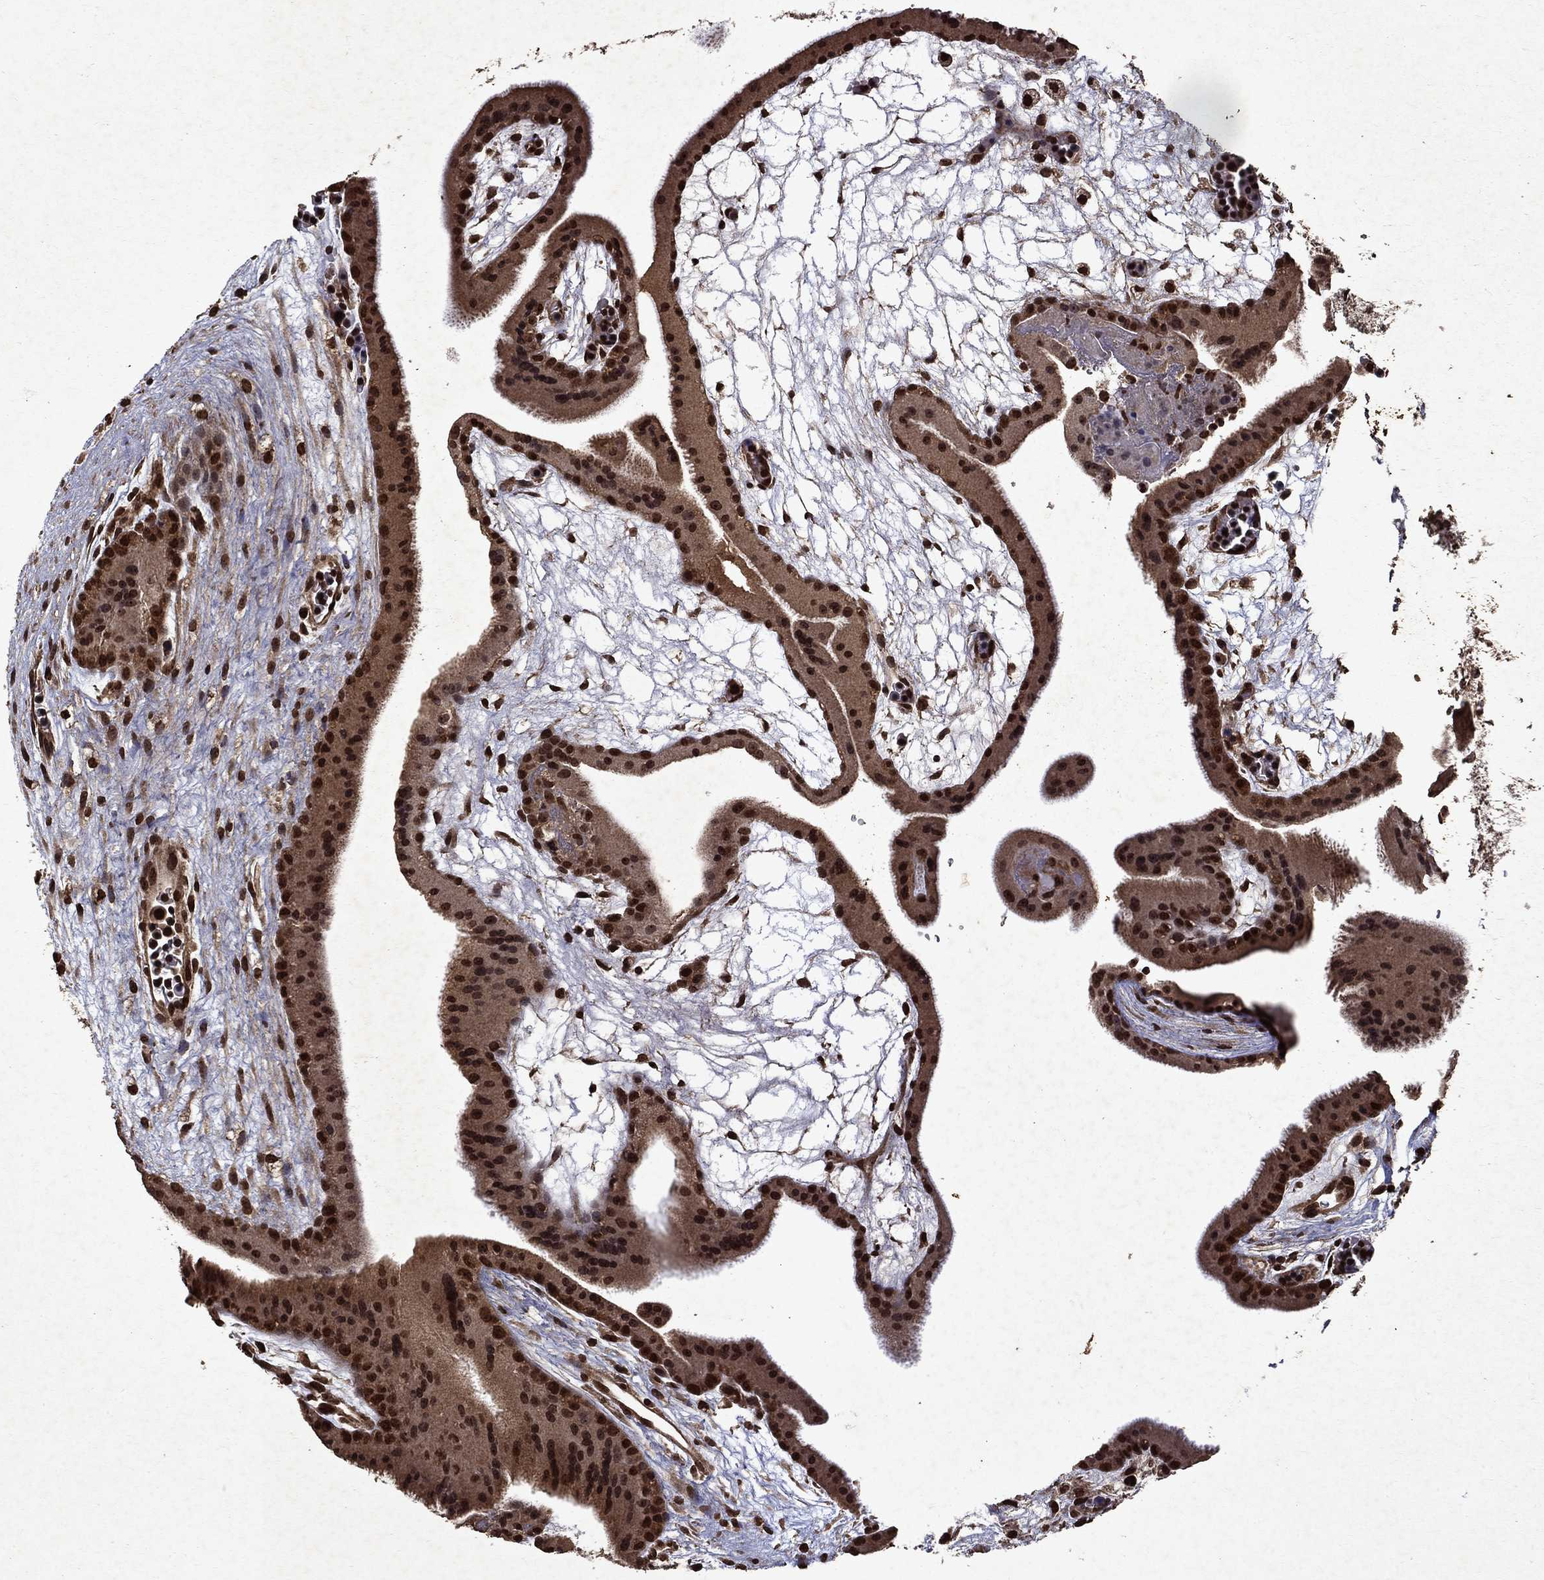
{"staining": {"intensity": "moderate", "quantity": "25%-75%", "location": "nuclear"}, "tissue": "placenta", "cell_type": "Decidual cells", "image_type": "normal", "snomed": [{"axis": "morphology", "description": "Normal tissue, NOS"}, {"axis": "topography", "description": "Placenta"}], "caption": "Normal placenta demonstrates moderate nuclear expression in approximately 25%-75% of decidual cells, visualized by immunohistochemistry.", "gene": "PIN4", "patient": {"sex": "female", "age": 19}}